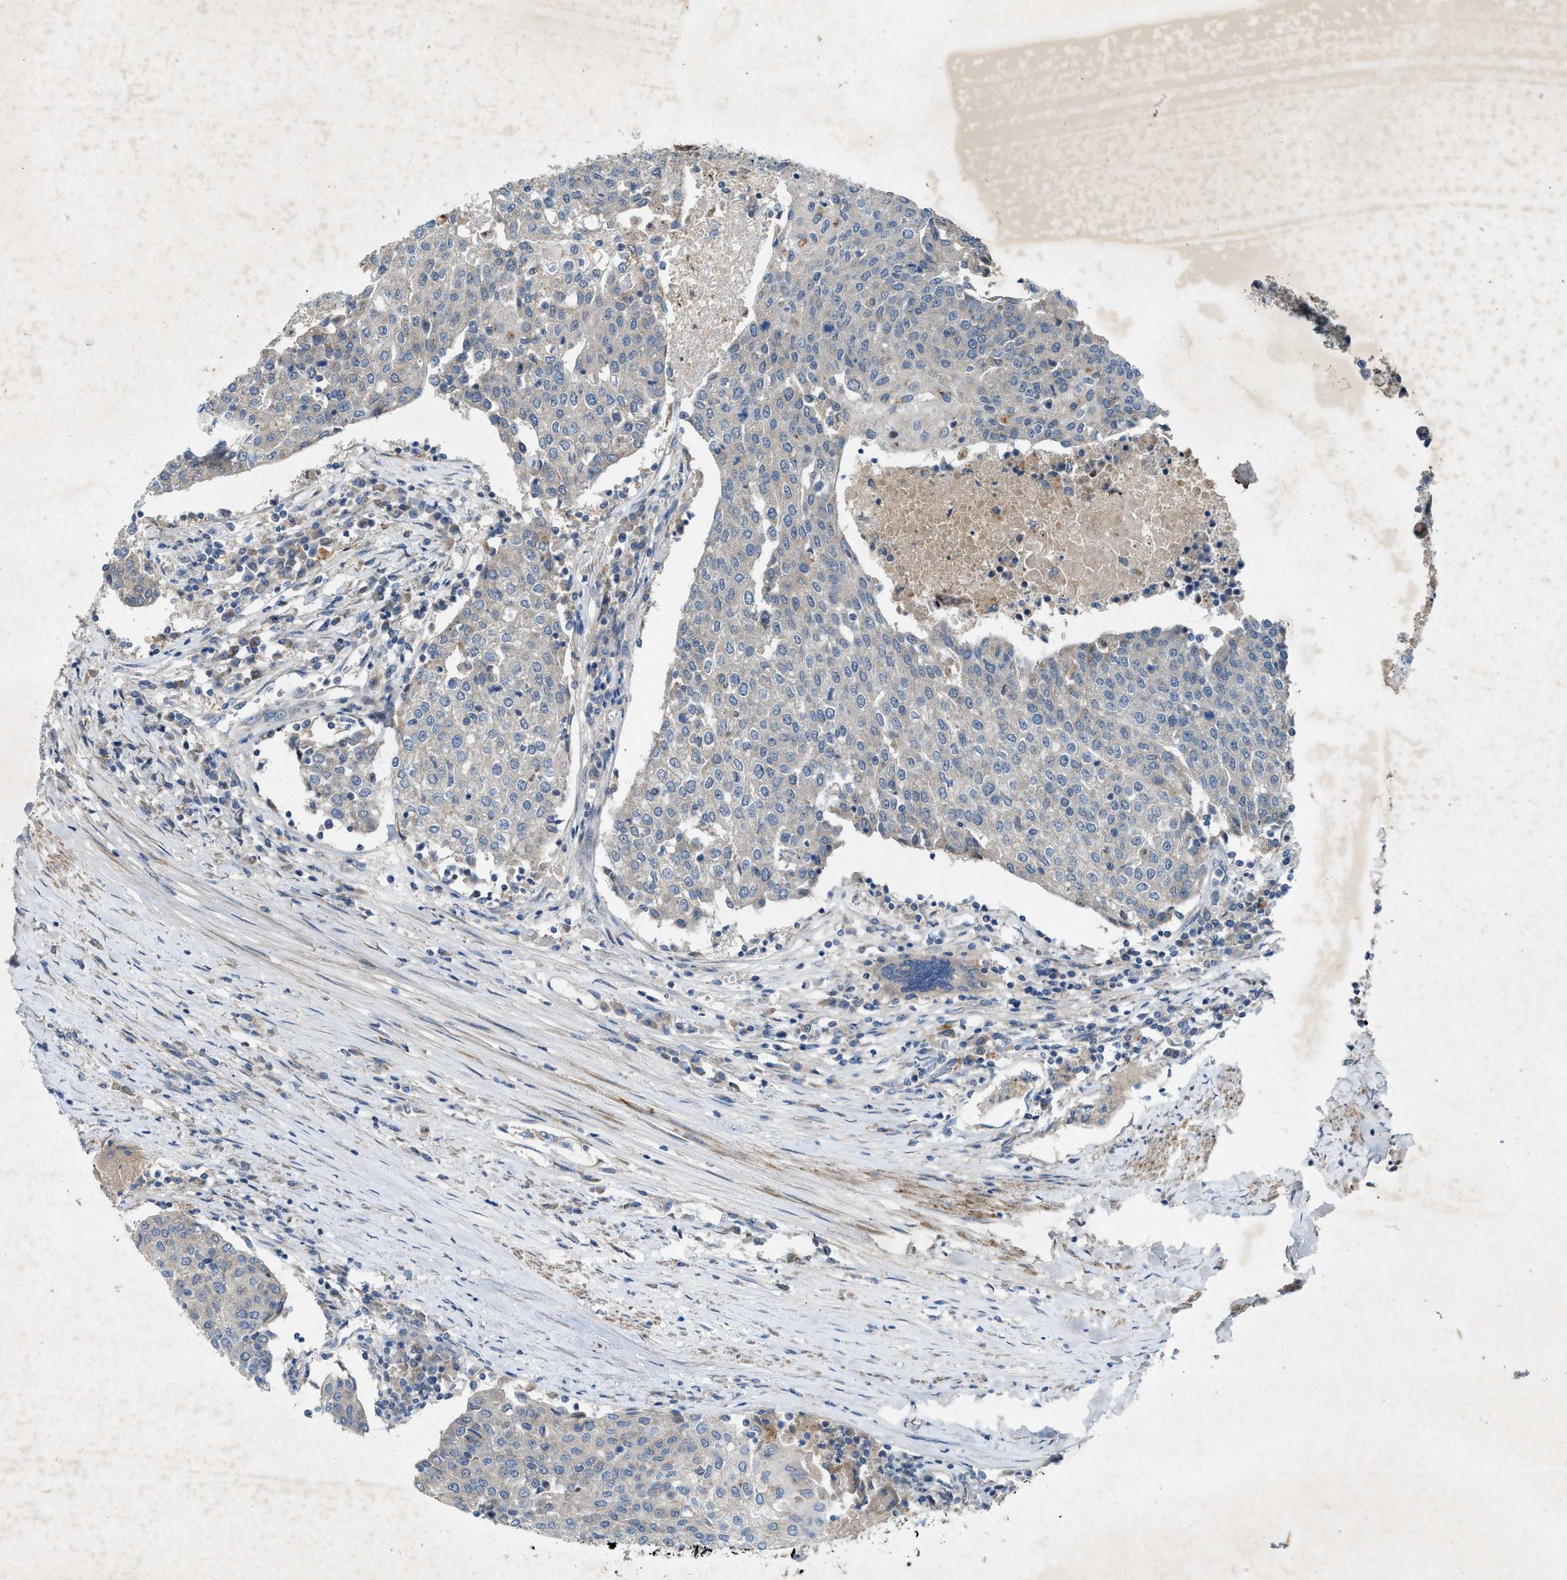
{"staining": {"intensity": "negative", "quantity": "none", "location": "none"}, "tissue": "urothelial cancer", "cell_type": "Tumor cells", "image_type": "cancer", "snomed": [{"axis": "morphology", "description": "Urothelial carcinoma, High grade"}, {"axis": "topography", "description": "Urinary bladder"}], "caption": "Immunohistochemical staining of urothelial carcinoma (high-grade) shows no significant staining in tumor cells. (DAB immunohistochemistry (IHC), high magnification).", "gene": "URGCP", "patient": {"sex": "female", "age": 85}}